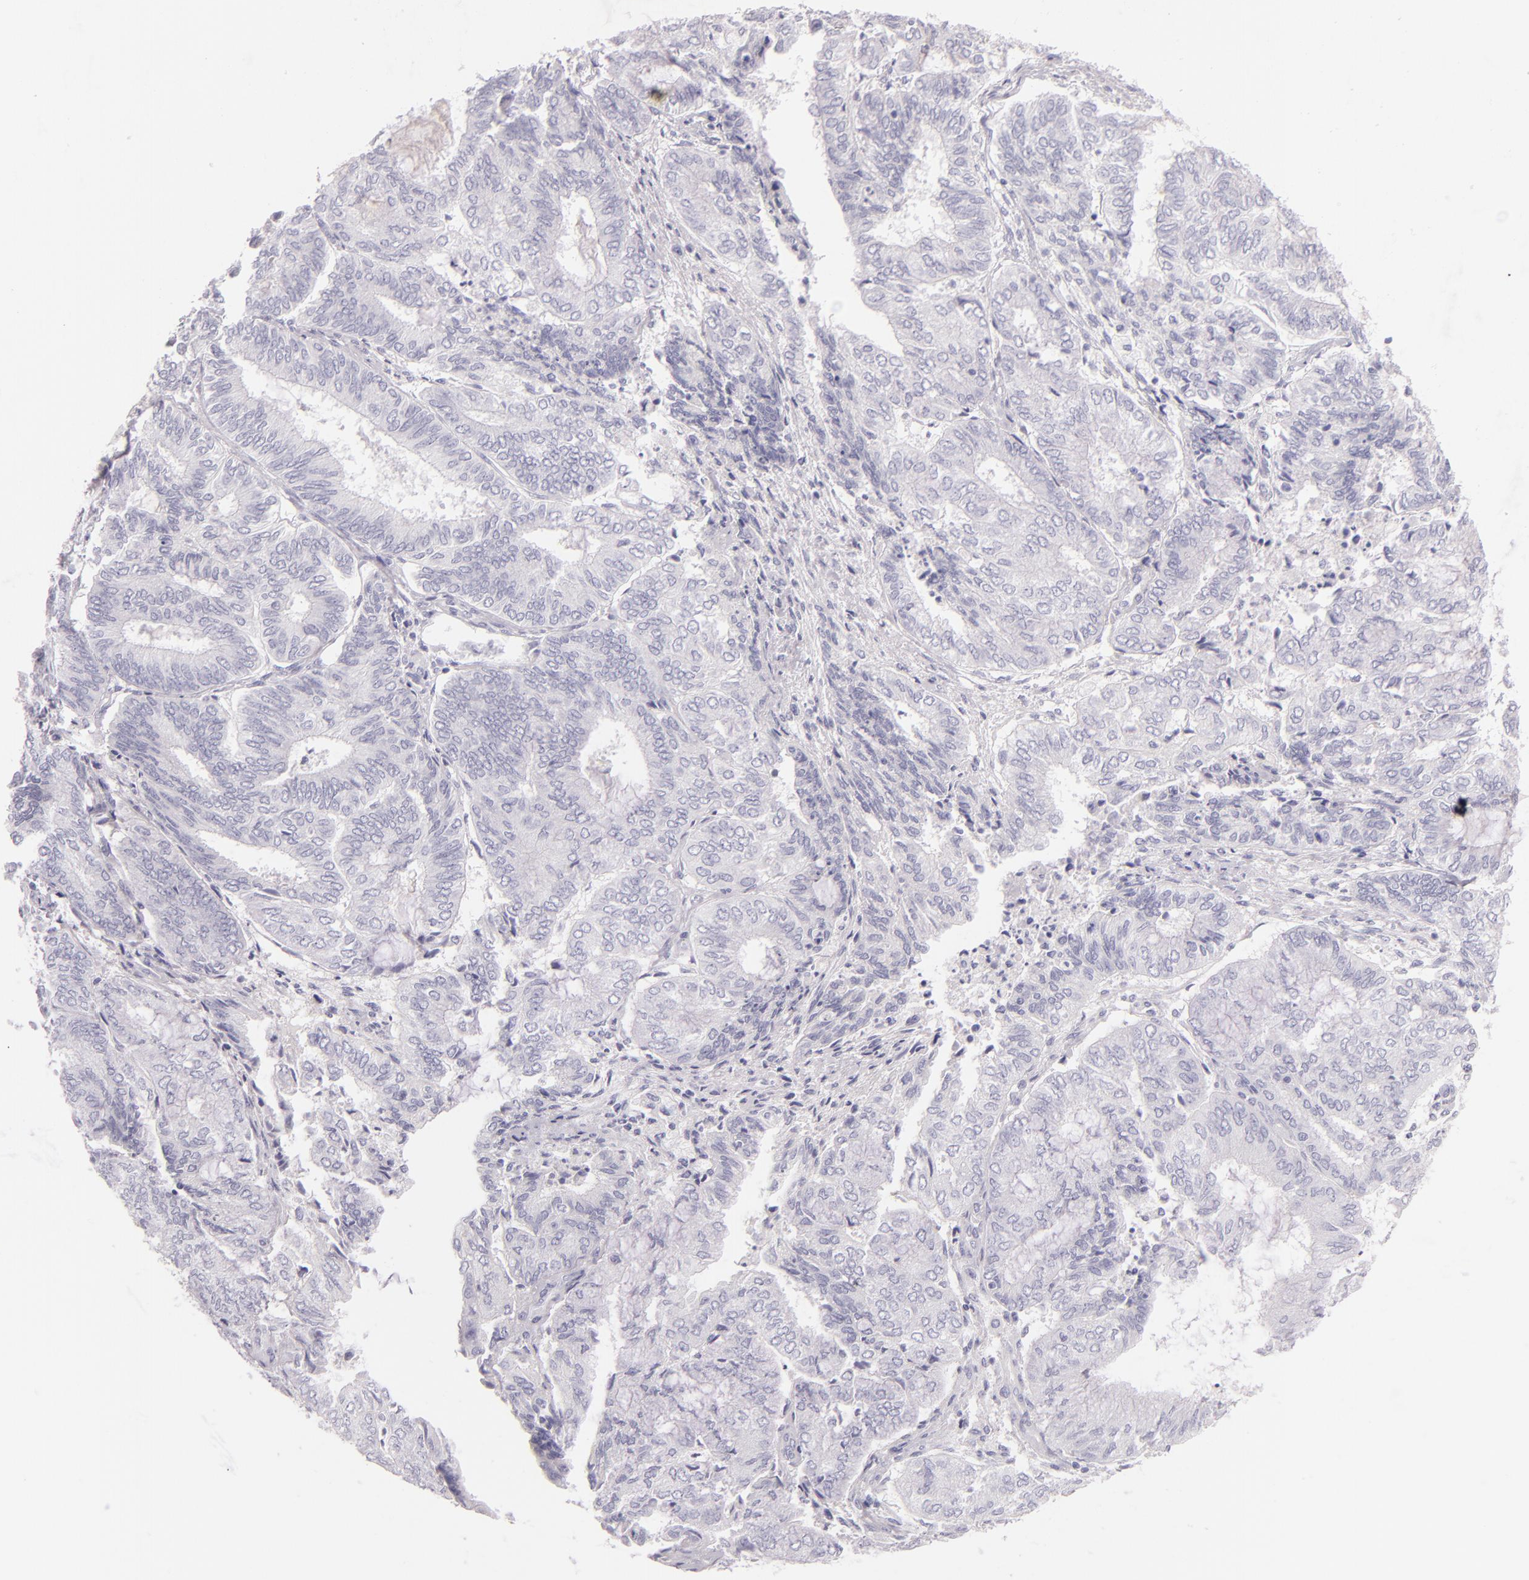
{"staining": {"intensity": "negative", "quantity": "none", "location": "none"}, "tissue": "endometrial cancer", "cell_type": "Tumor cells", "image_type": "cancer", "snomed": [{"axis": "morphology", "description": "Adenocarcinoma, NOS"}, {"axis": "topography", "description": "Endometrium"}], "caption": "Tumor cells show no significant positivity in adenocarcinoma (endometrial).", "gene": "INA", "patient": {"sex": "female", "age": 59}}